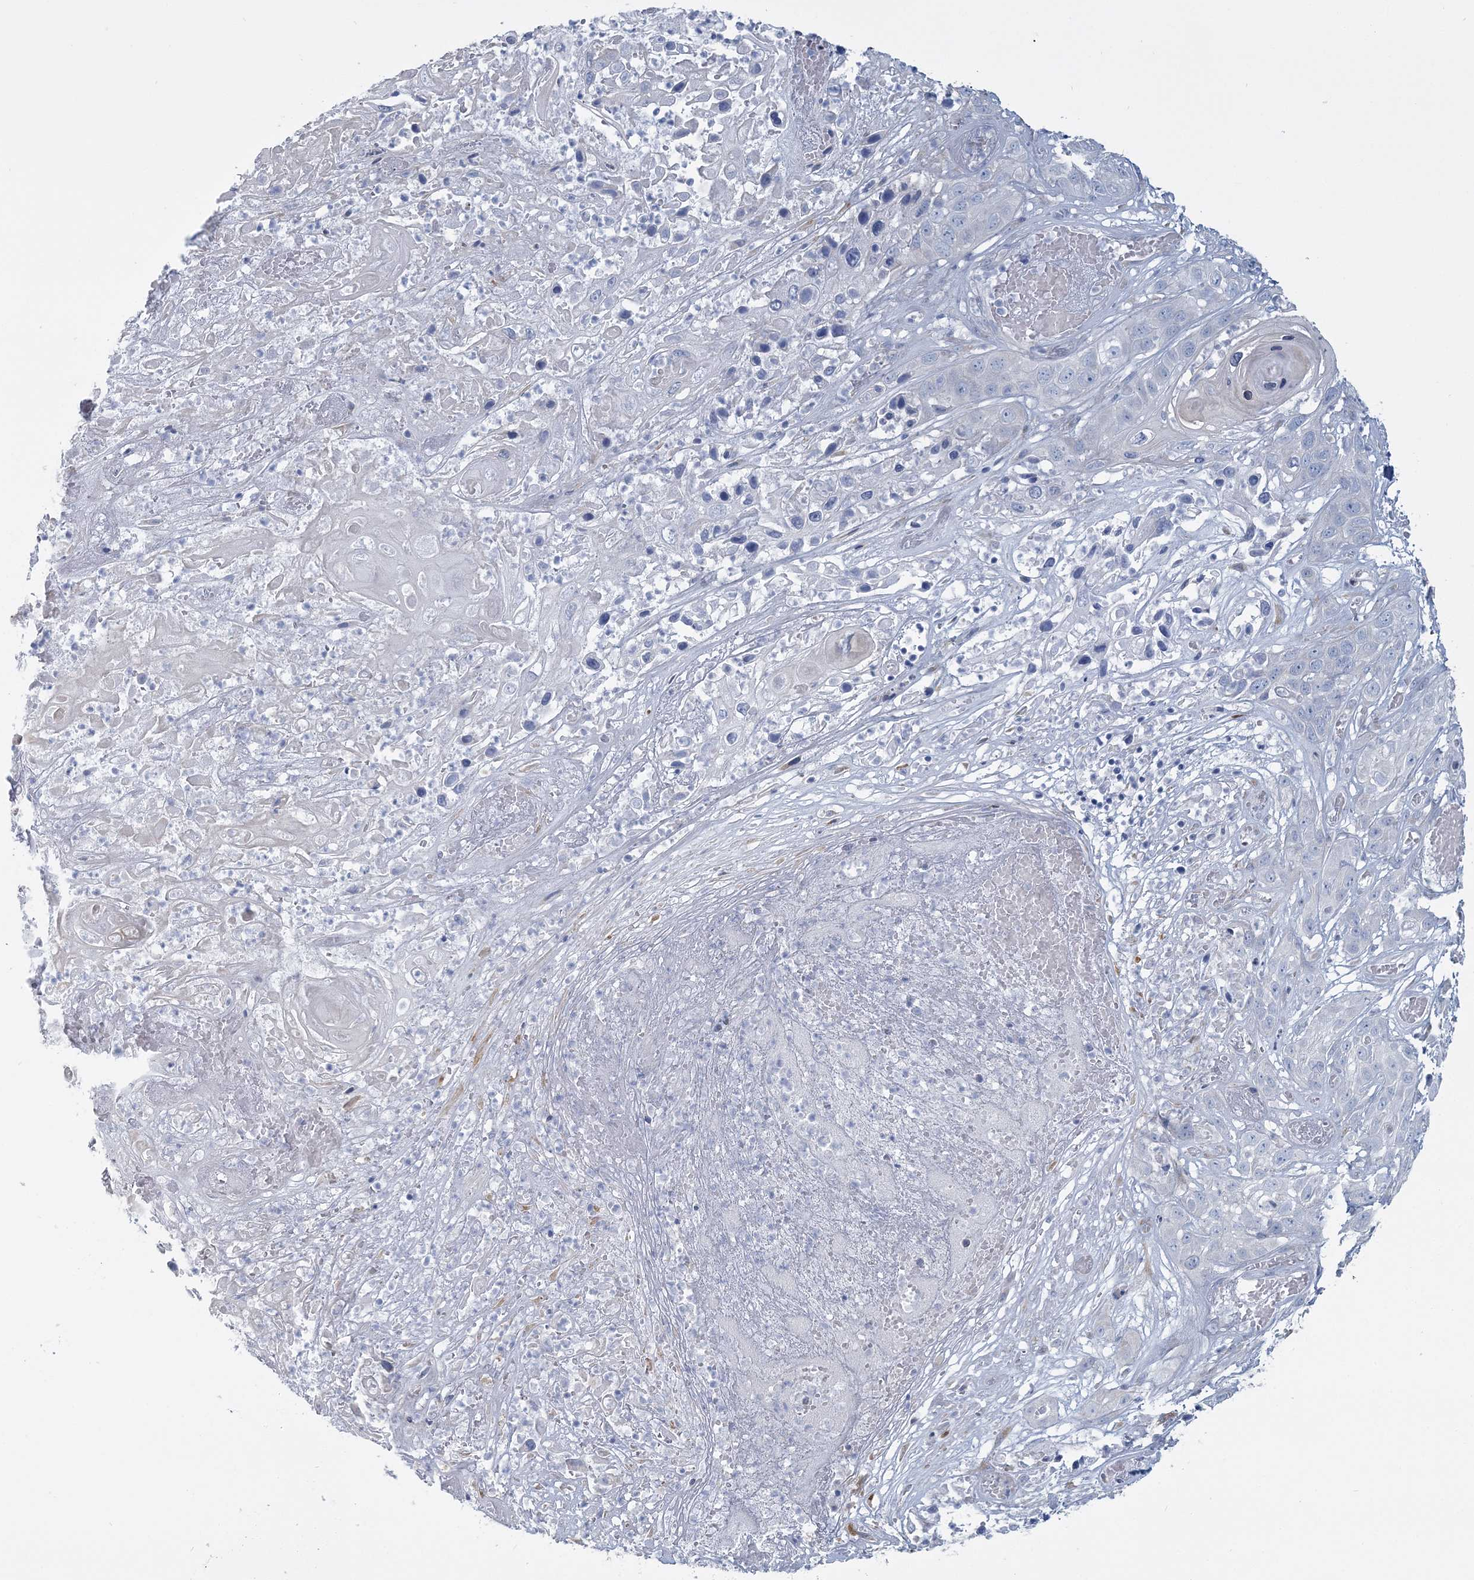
{"staining": {"intensity": "negative", "quantity": "none", "location": "none"}, "tissue": "skin cancer", "cell_type": "Tumor cells", "image_type": "cancer", "snomed": [{"axis": "morphology", "description": "Squamous cell carcinoma, NOS"}, {"axis": "topography", "description": "Skin"}], "caption": "High magnification brightfield microscopy of skin cancer (squamous cell carcinoma) stained with DAB (brown) and counterstained with hematoxylin (blue): tumor cells show no significant expression. (Stains: DAB (3,3'-diaminobenzidine) immunohistochemistry with hematoxylin counter stain, Microscopy: brightfield microscopy at high magnification).", "gene": "CMBL", "patient": {"sex": "male", "age": 55}}